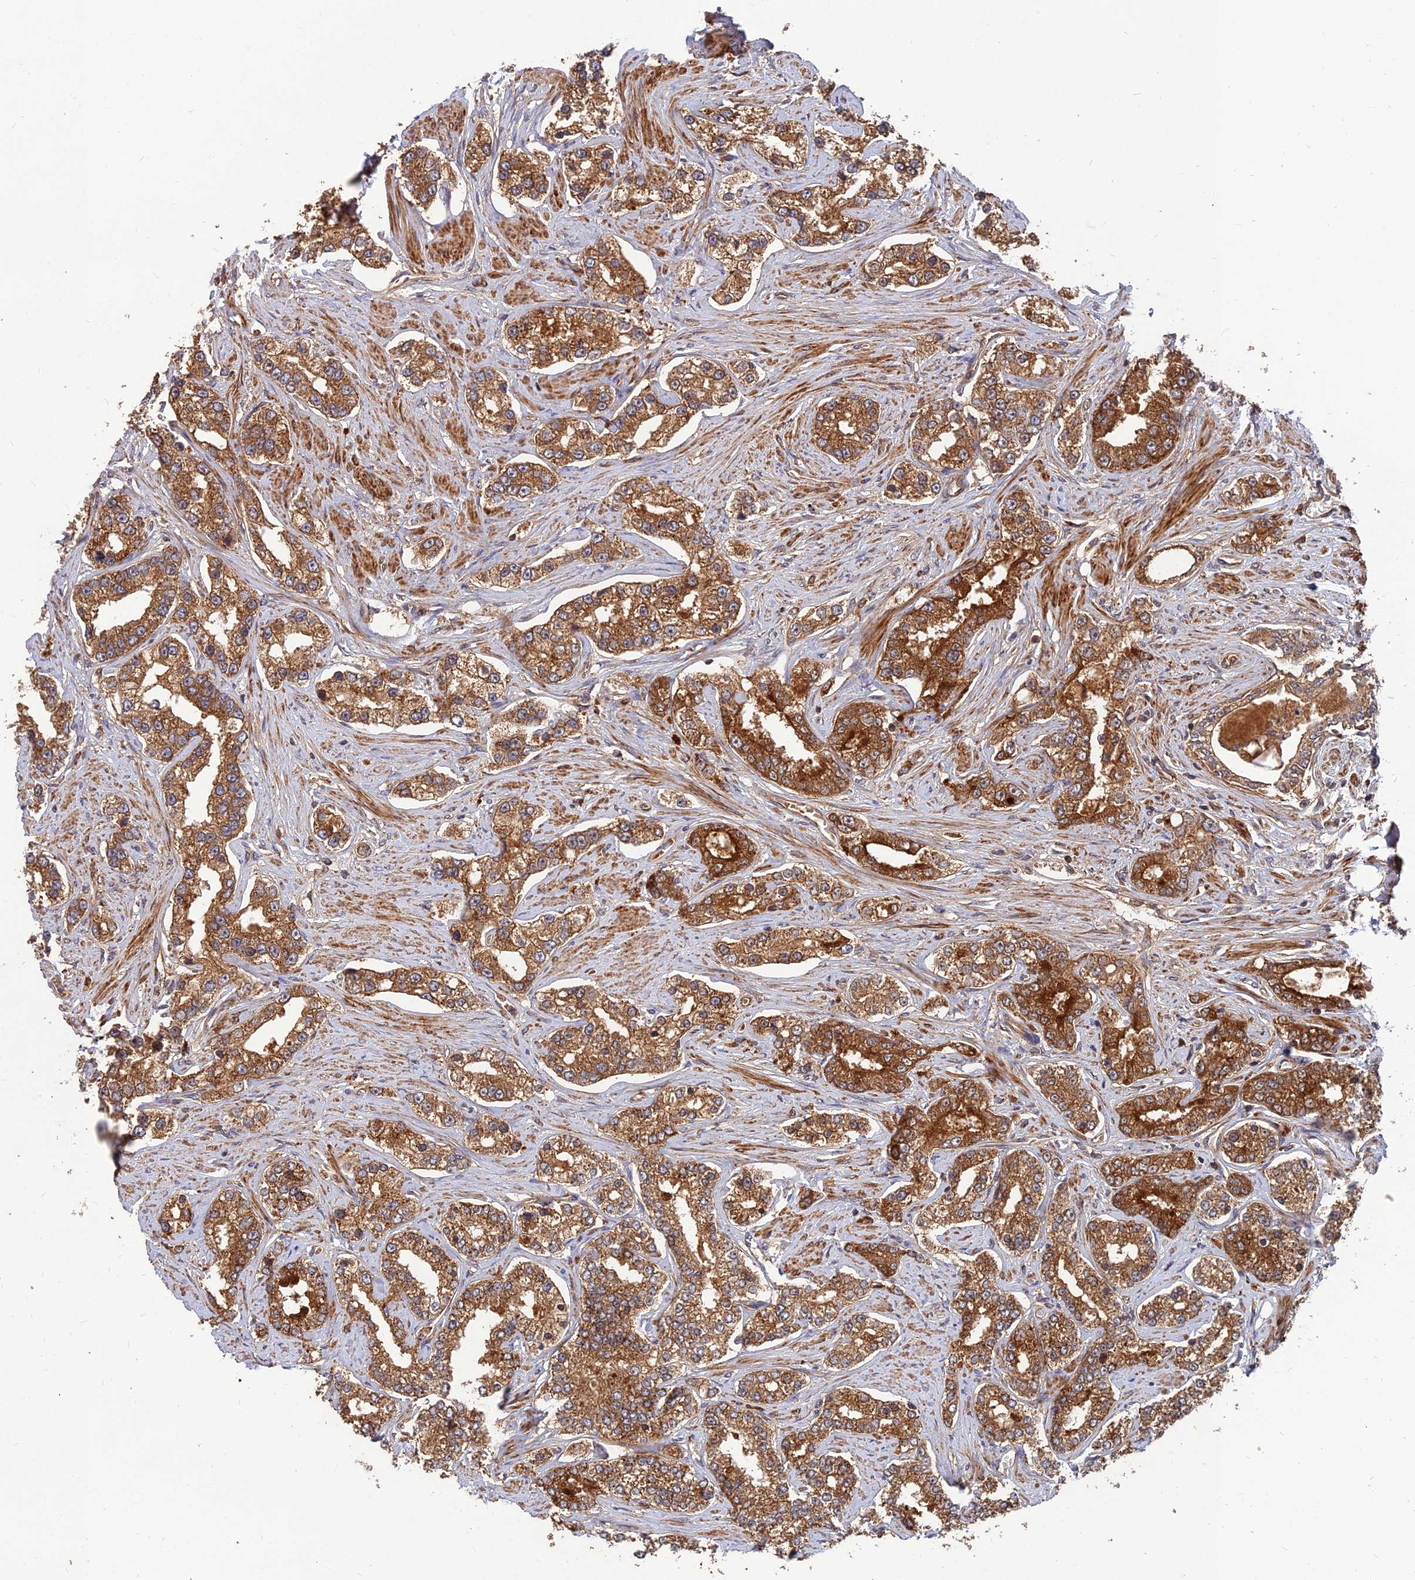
{"staining": {"intensity": "strong", "quantity": ">75%", "location": "cytoplasmic/membranous"}, "tissue": "prostate cancer", "cell_type": "Tumor cells", "image_type": "cancer", "snomed": [{"axis": "morphology", "description": "Normal tissue, NOS"}, {"axis": "morphology", "description": "Adenocarcinoma, High grade"}, {"axis": "topography", "description": "Prostate"}], "caption": "Prostate cancer (adenocarcinoma (high-grade)) was stained to show a protein in brown. There is high levels of strong cytoplasmic/membranous expression in about >75% of tumor cells.", "gene": "RELCH", "patient": {"sex": "male", "age": 83}}